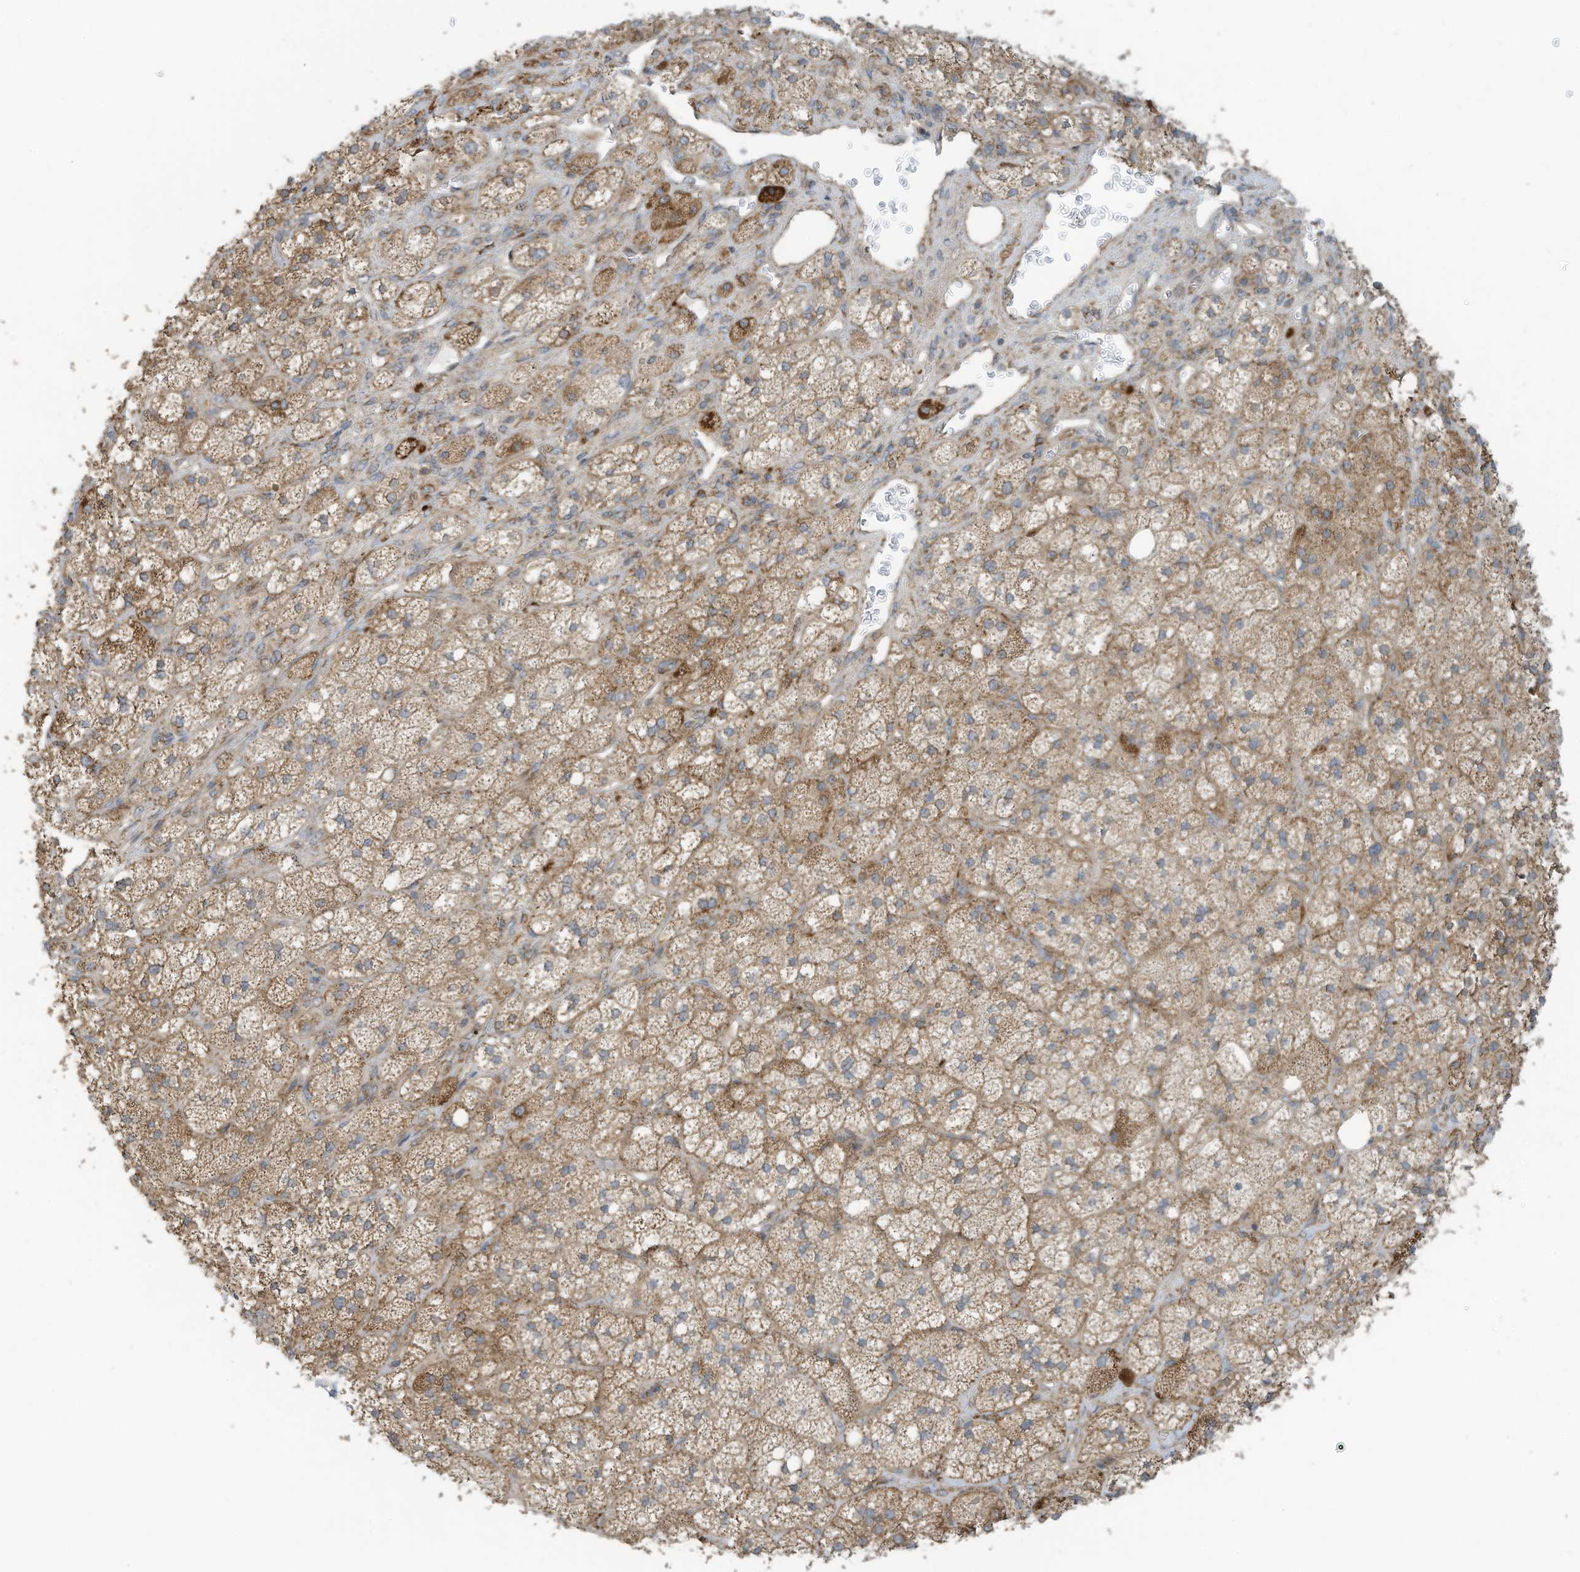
{"staining": {"intensity": "moderate", "quantity": ">75%", "location": "cytoplasmic/membranous"}, "tissue": "adrenal gland", "cell_type": "Glandular cells", "image_type": "normal", "snomed": [{"axis": "morphology", "description": "Normal tissue, NOS"}, {"axis": "topography", "description": "Adrenal gland"}], "caption": "IHC (DAB) staining of normal human adrenal gland displays moderate cytoplasmic/membranous protein expression in about >75% of glandular cells. Nuclei are stained in blue.", "gene": "METTL6", "patient": {"sex": "male", "age": 61}}